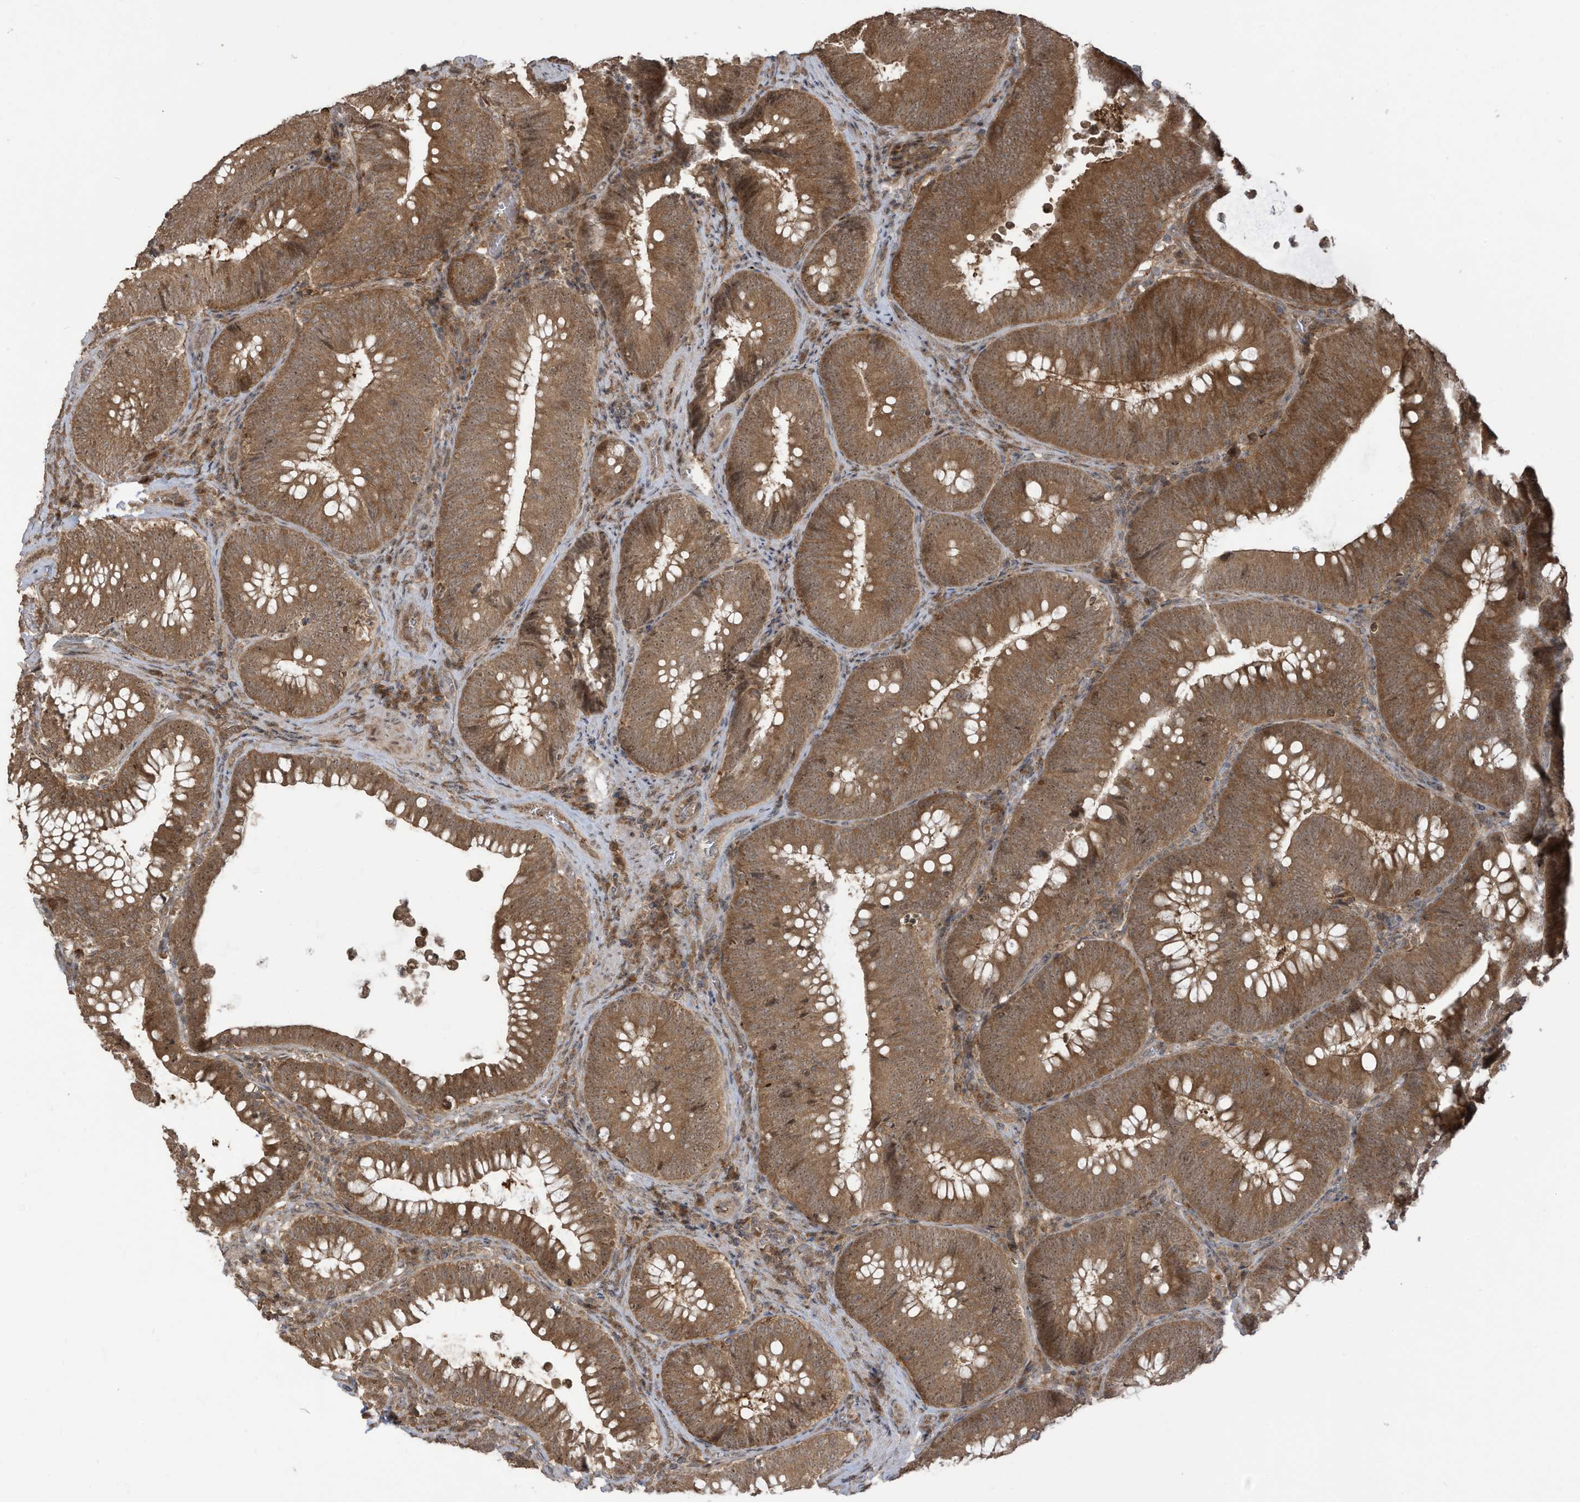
{"staining": {"intensity": "moderate", "quantity": ">75%", "location": "cytoplasmic/membranous,nuclear"}, "tissue": "colorectal cancer", "cell_type": "Tumor cells", "image_type": "cancer", "snomed": [{"axis": "morphology", "description": "Normal tissue, NOS"}, {"axis": "topography", "description": "Colon"}], "caption": "The photomicrograph displays staining of colorectal cancer, revealing moderate cytoplasmic/membranous and nuclear protein positivity (brown color) within tumor cells. The protein is shown in brown color, while the nuclei are stained blue.", "gene": "CARF", "patient": {"sex": "female", "age": 82}}